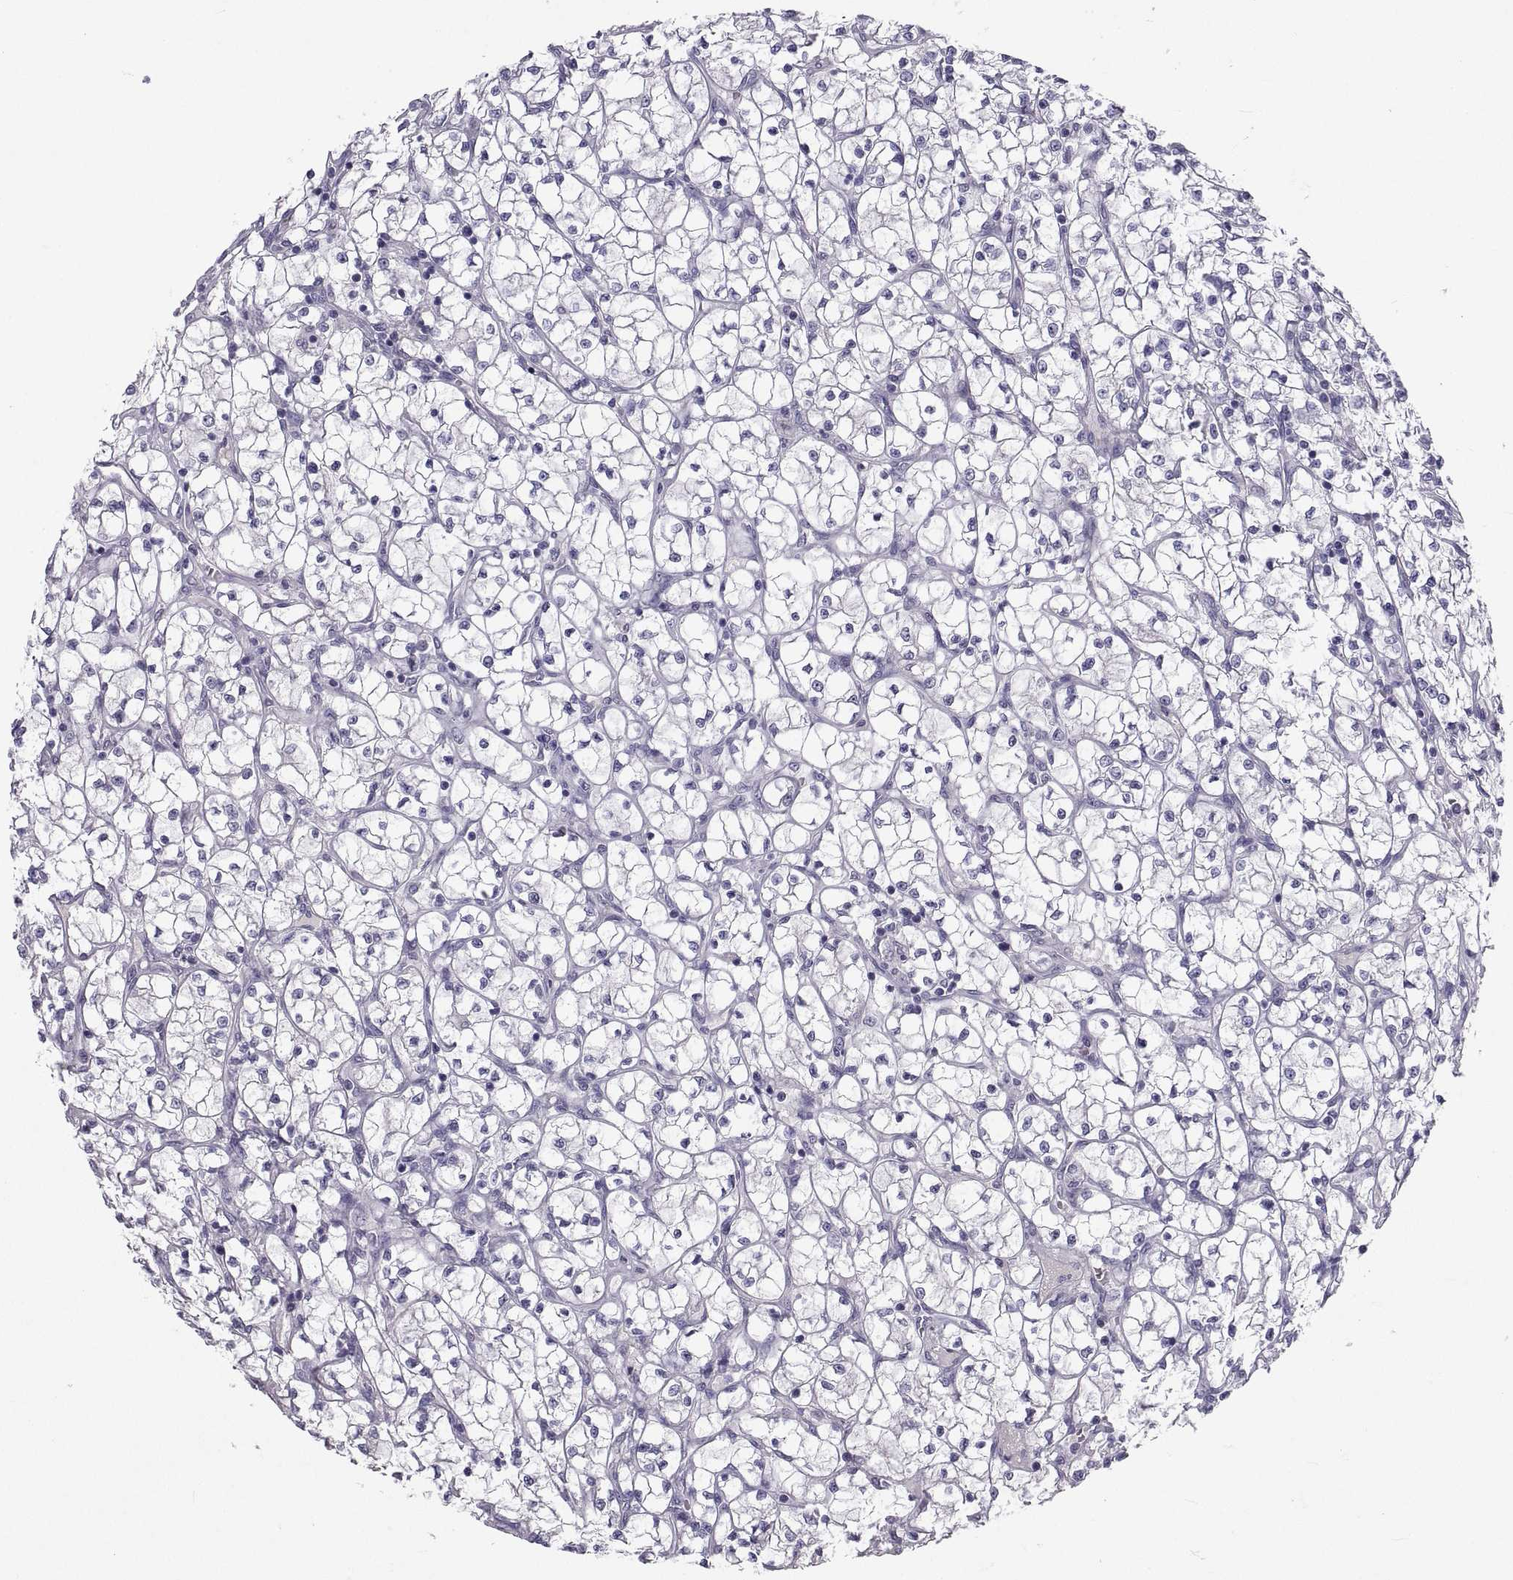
{"staining": {"intensity": "negative", "quantity": "none", "location": "none"}, "tissue": "renal cancer", "cell_type": "Tumor cells", "image_type": "cancer", "snomed": [{"axis": "morphology", "description": "Adenocarcinoma, NOS"}, {"axis": "topography", "description": "Kidney"}], "caption": "Human renal adenocarcinoma stained for a protein using immunohistochemistry (IHC) shows no positivity in tumor cells.", "gene": "IGSF1", "patient": {"sex": "female", "age": 64}}